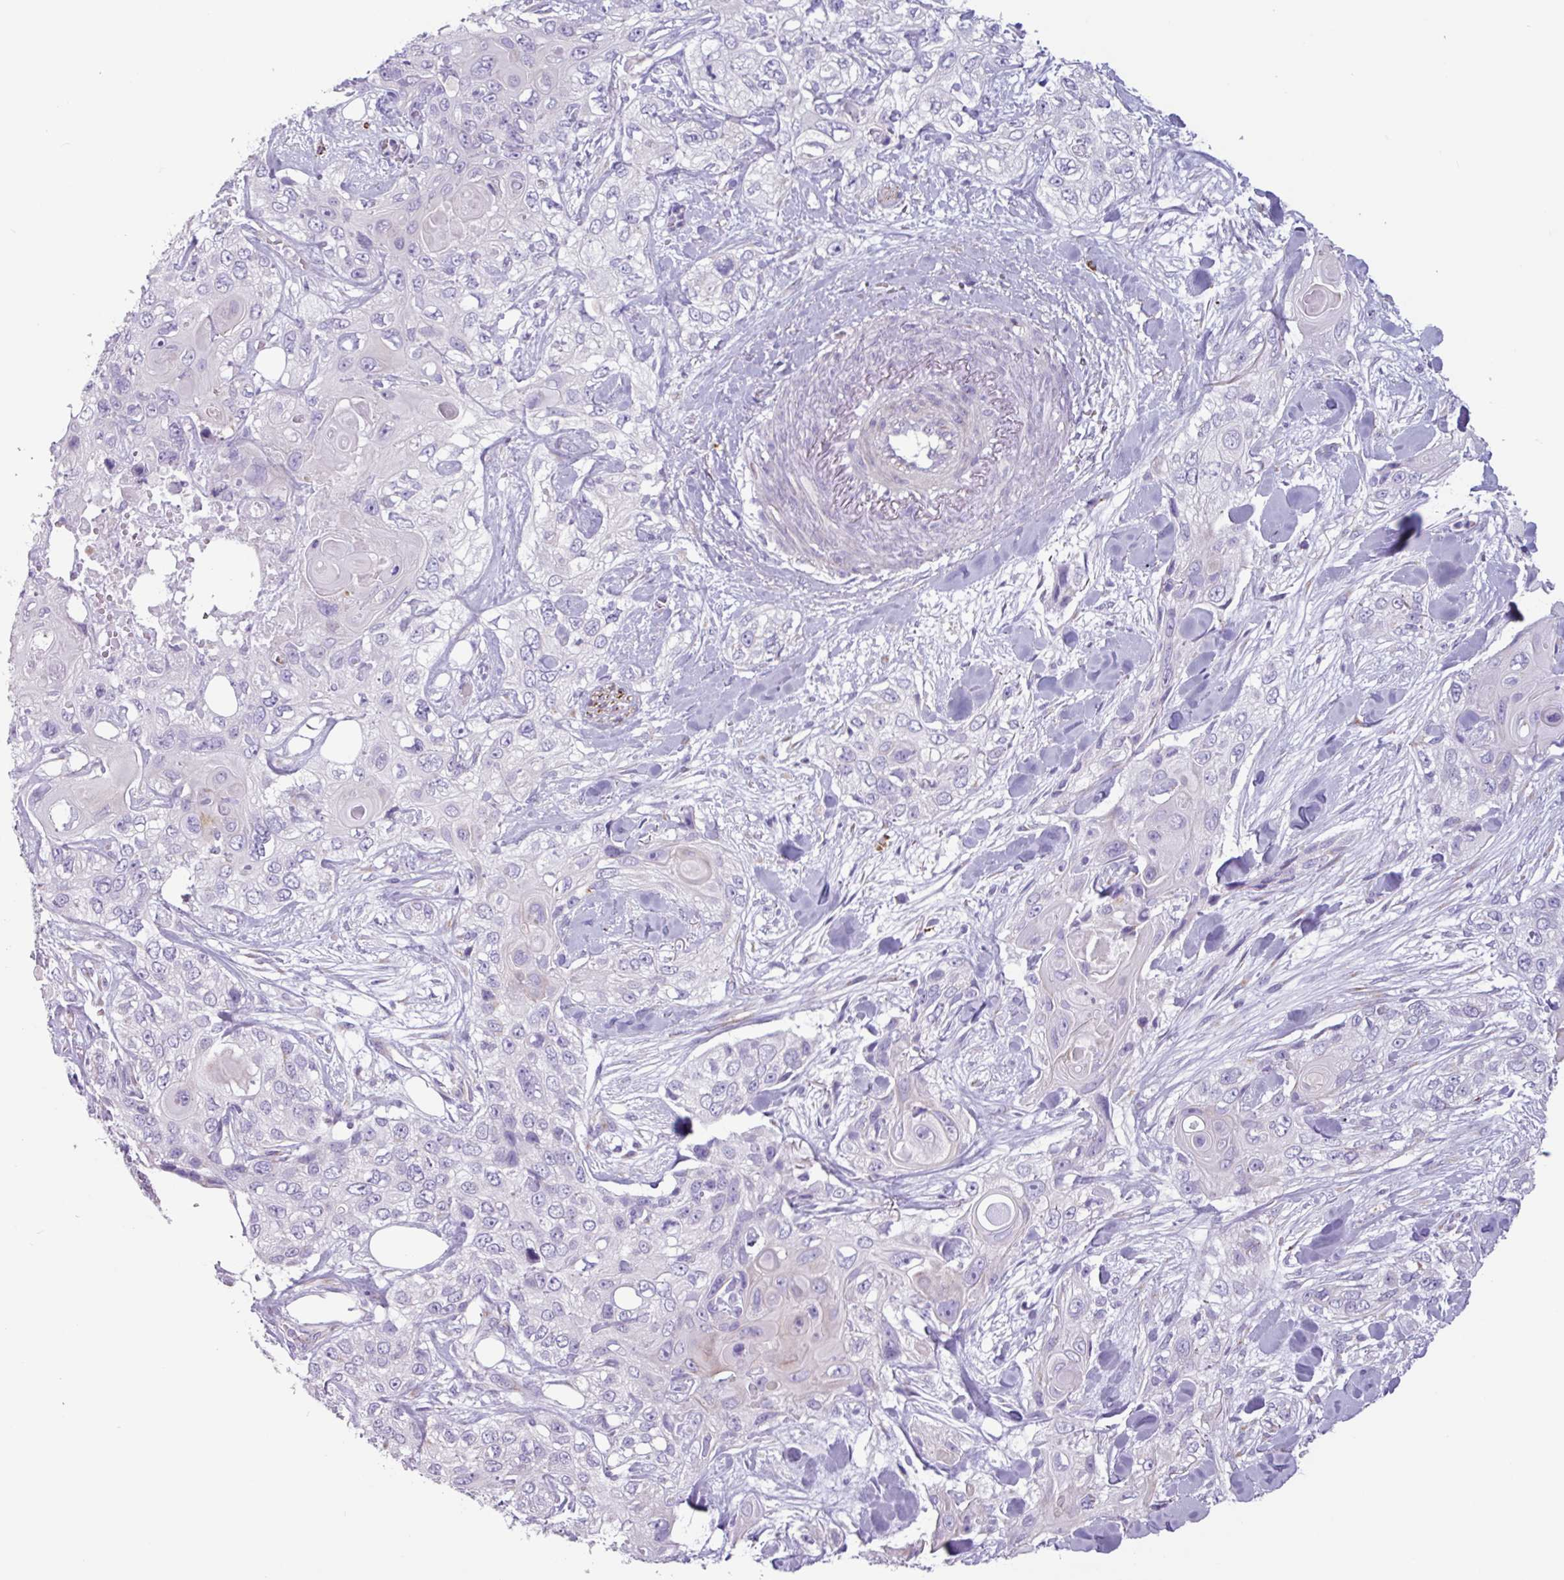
{"staining": {"intensity": "negative", "quantity": "none", "location": "none"}, "tissue": "skin cancer", "cell_type": "Tumor cells", "image_type": "cancer", "snomed": [{"axis": "morphology", "description": "Normal tissue, NOS"}, {"axis": "morphology", "description": "Squamous cell carcinoma, NOS"}, {"axis": "topography", "description": "Skin"}], "caption": "There is no significant expression in tumor cells of skin squamous cell carcinoma.", "gene": "ADGRE1", "patient": {"sex": "male", "age": 72}}